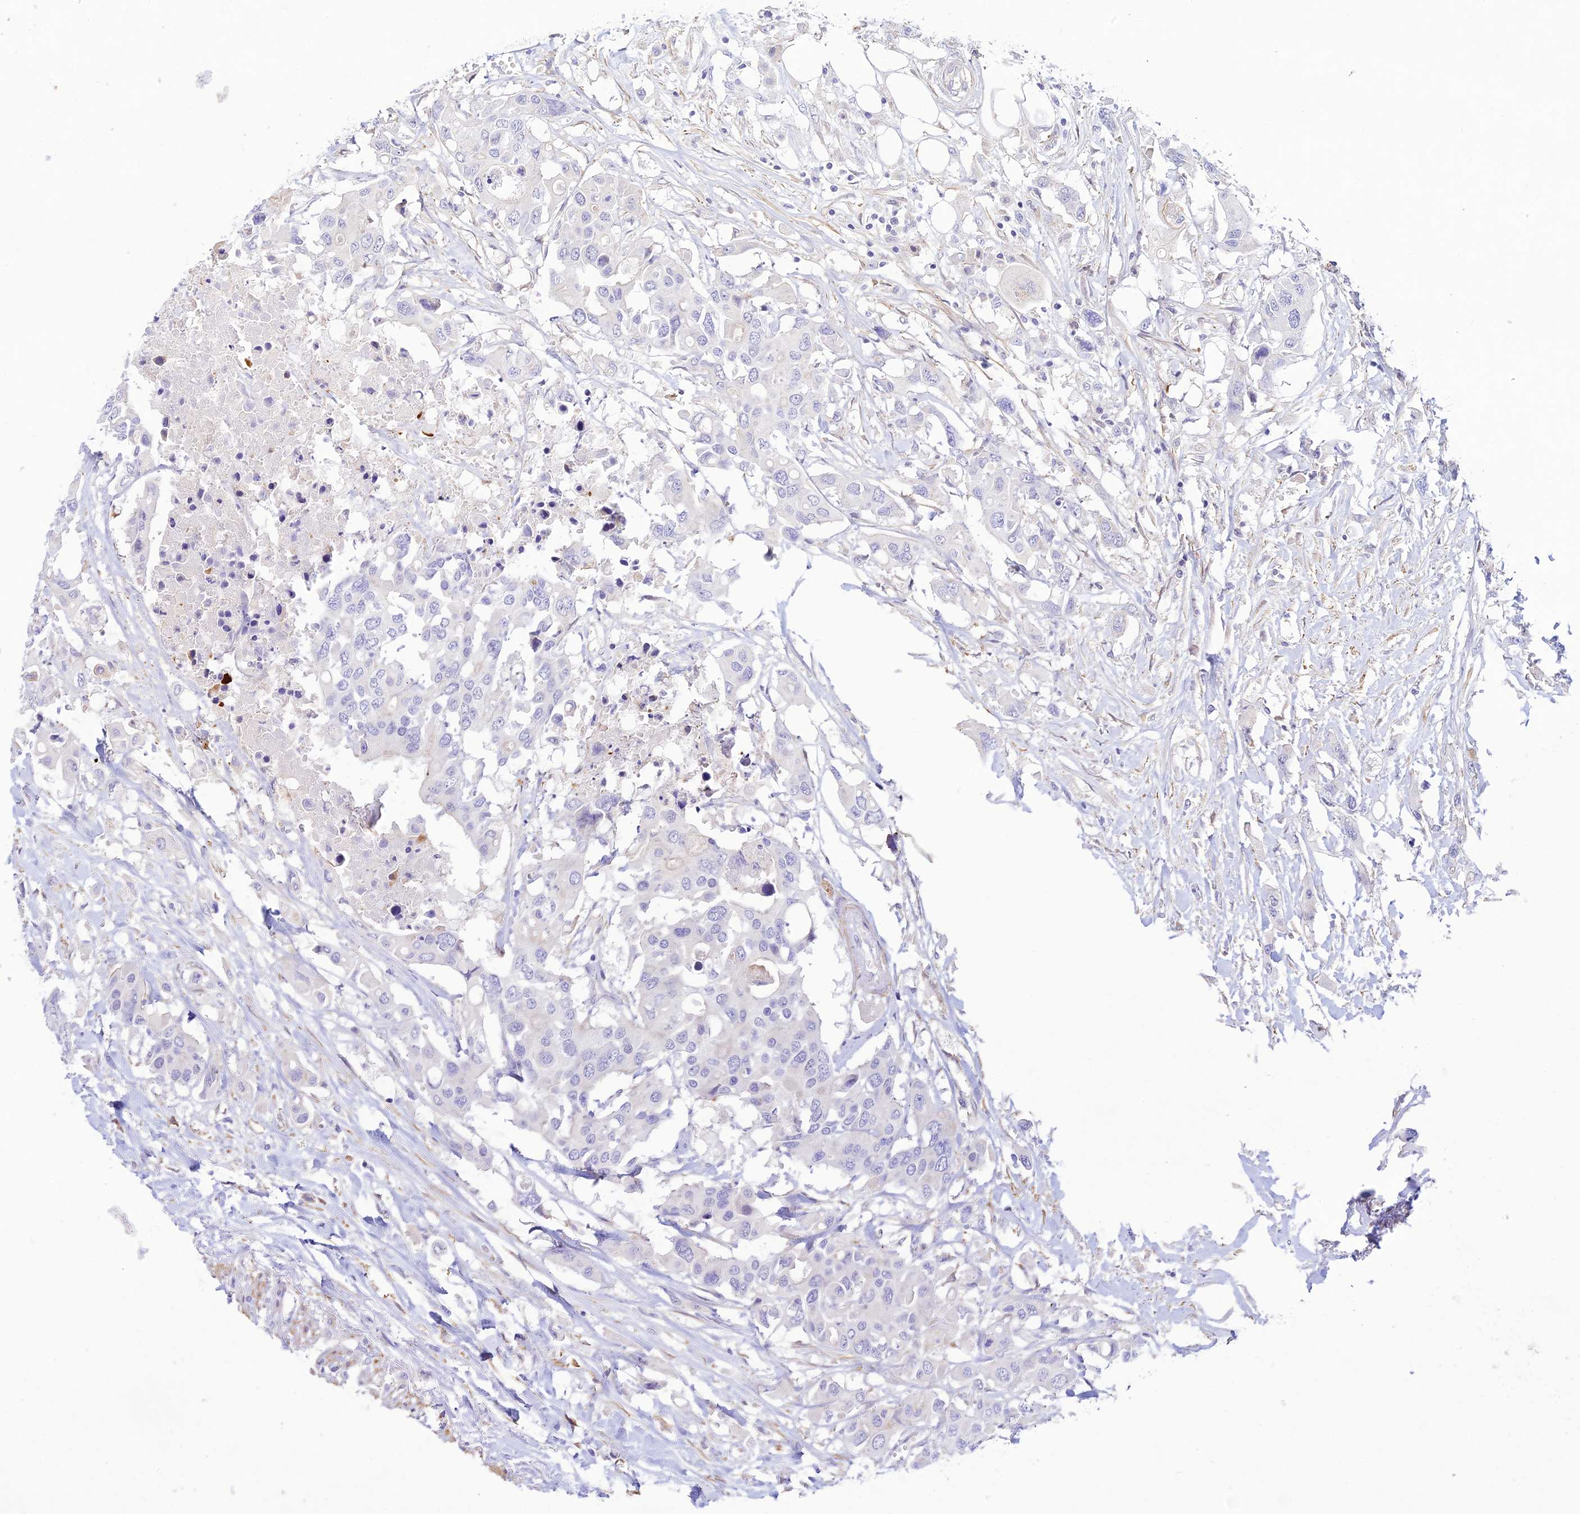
{"staining": {"intensity": "negative", "quantity": "none", "location": "none"}, "tissue": "colorectal cancer", "cell_type": "Tumor cells", "image_type": "cancer", "snomed": [{"axis": "morphology", "description": "Adenocarcinoma, NOS"}, {"axis": "topography", "description": "Colon"}], "caption": "Immunohistochemistry image of neoplastic tissue: human colorectal adenocarcinoma stained with DAB shows no significant protein expression in tumor cells.", "gene": "FBXW4", "patient": {"sex": "male", "age": 77}}